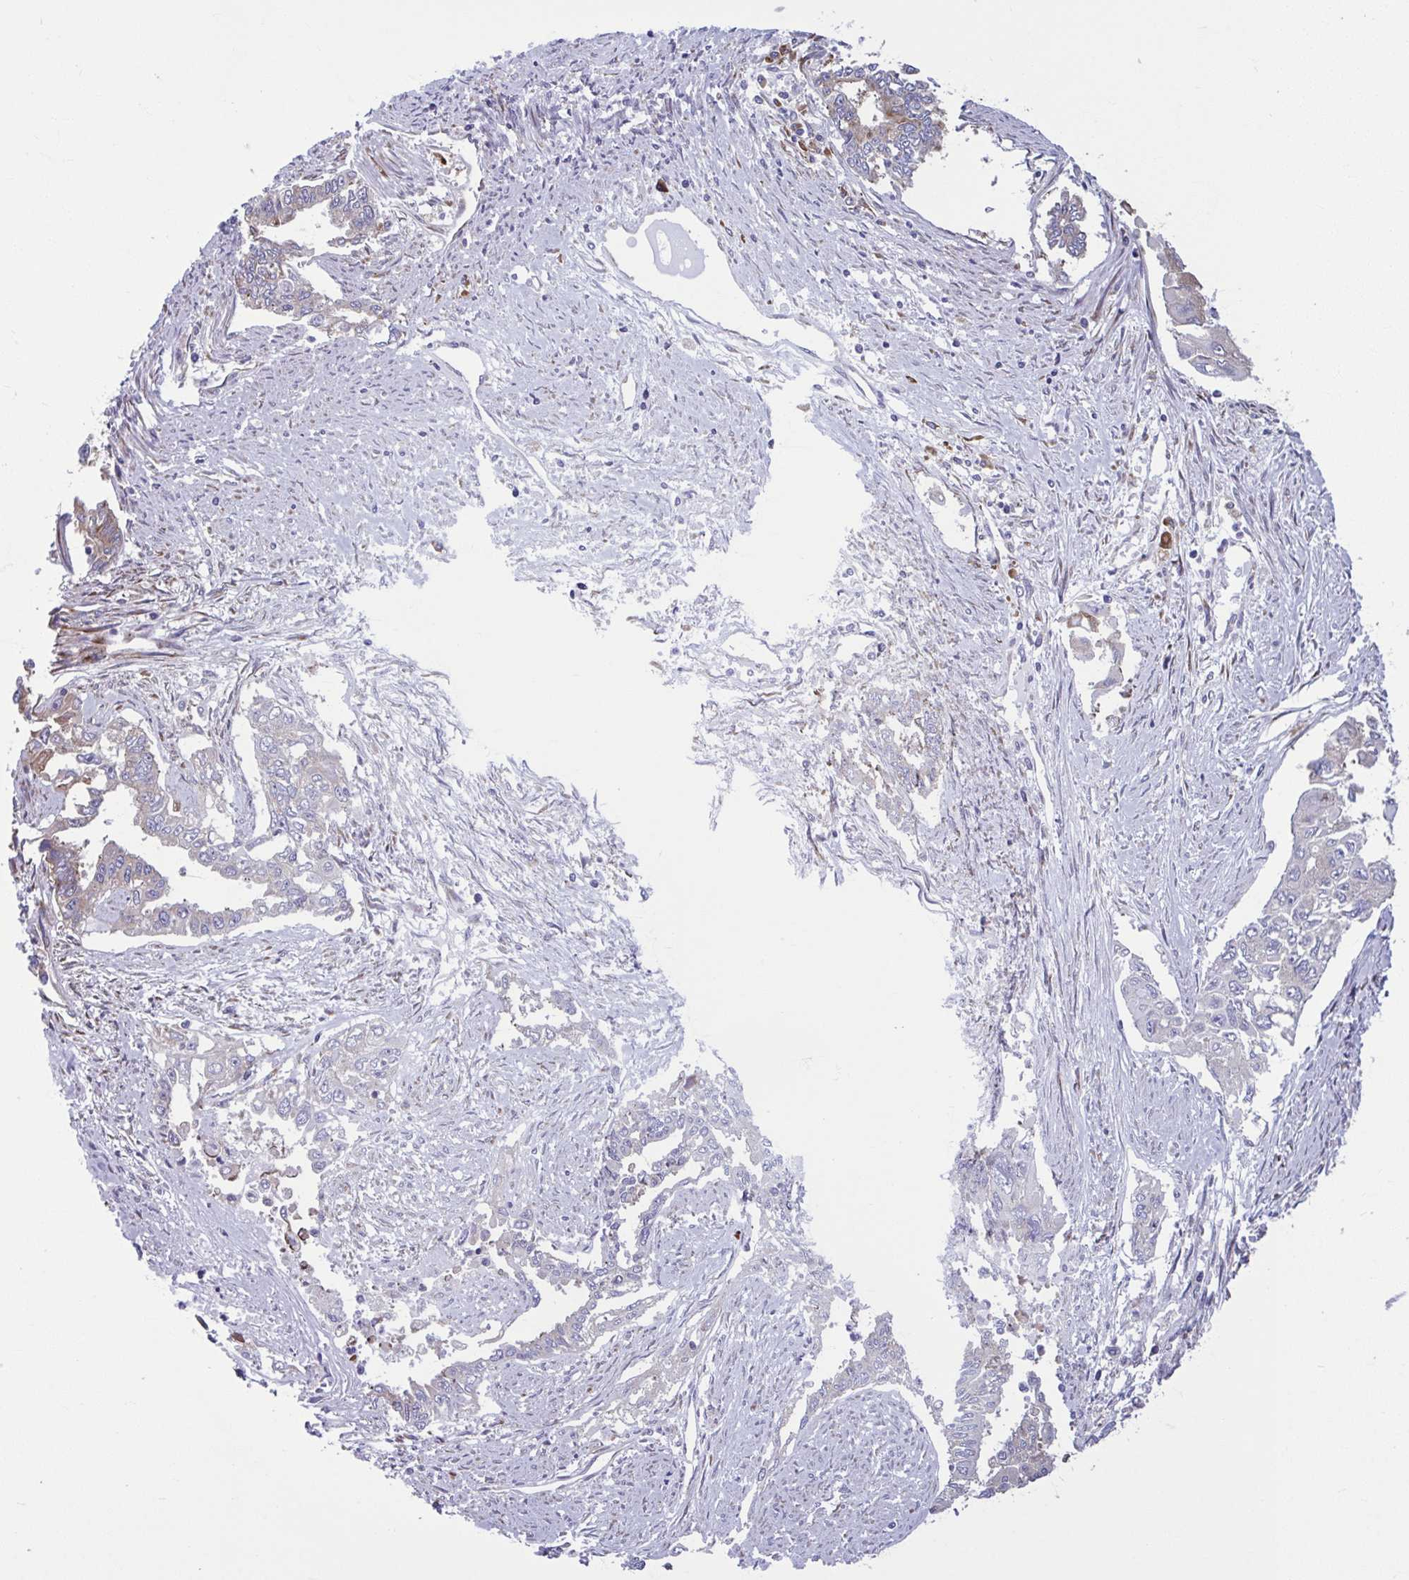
{"staining": {"intensity": "weak", "quantity": "<25%", "location": "cytoplasmic/membranous"}, "tissue": "endometrial cancer", "cell_type": "Tumor cells", "image_type": "cancer", "snomed": [{"axis": "morphology", "description": "Adenocarcinoma, NOS"}, {"axis": "topography", "description": "Uterus"}], "caption": "High magnification brightfield microscopy of endometrial cancer (adenocarcinoma) stained with DAB (3,3'-diaminobenzidine) (brown) and counterstained with hematoxylin (blue): tumor cells show no significant staining. (Brightfield microscopy of DAB (3,3'-diaminobenzidine) immunohistochemistry (IHC) at high magnification).", "gene": "RPS16", "patient": {"sex": "female", "age": 59}}